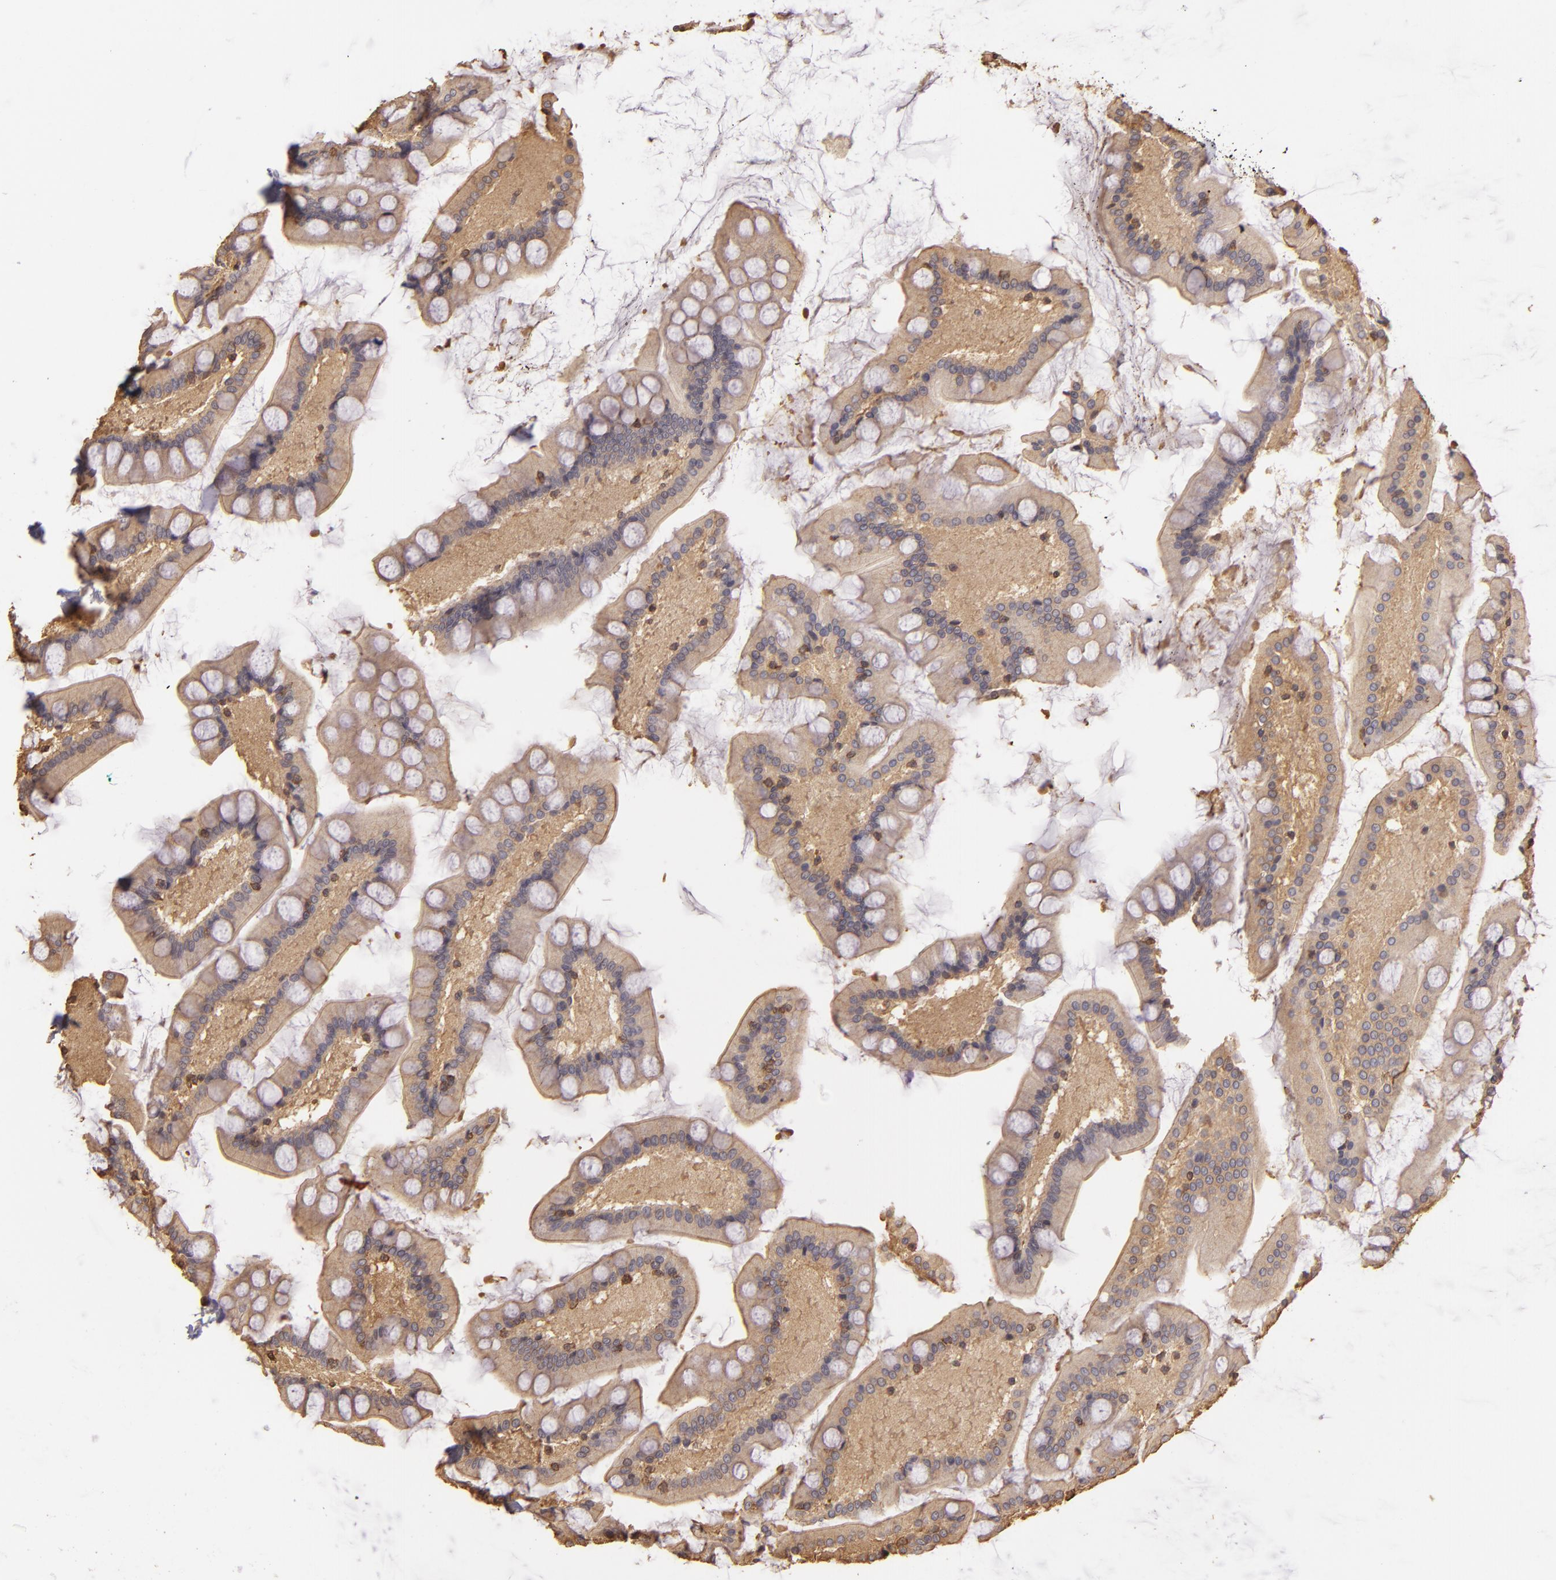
{"staining": {"intensity": "weak", "quantity": "25%-75%", "location": "cytoplasmic/membranous"}, "tissue": "small intestine", "cell_type": "Glandular cells", "image_type": "normal", "snomed": [{"axis": "morphology", "description": "Normal tissue, NOS"}, {"axis": "topography", "description": "Small intestine"}], "caption": "Glandular cells demonstrate low levels of weak cytoplasmic/membranous staining in approximately 25%-75% of cells in normal small intestine.", "gene": "ARPC2", "patient": {"sex": "male", "age": 41}}